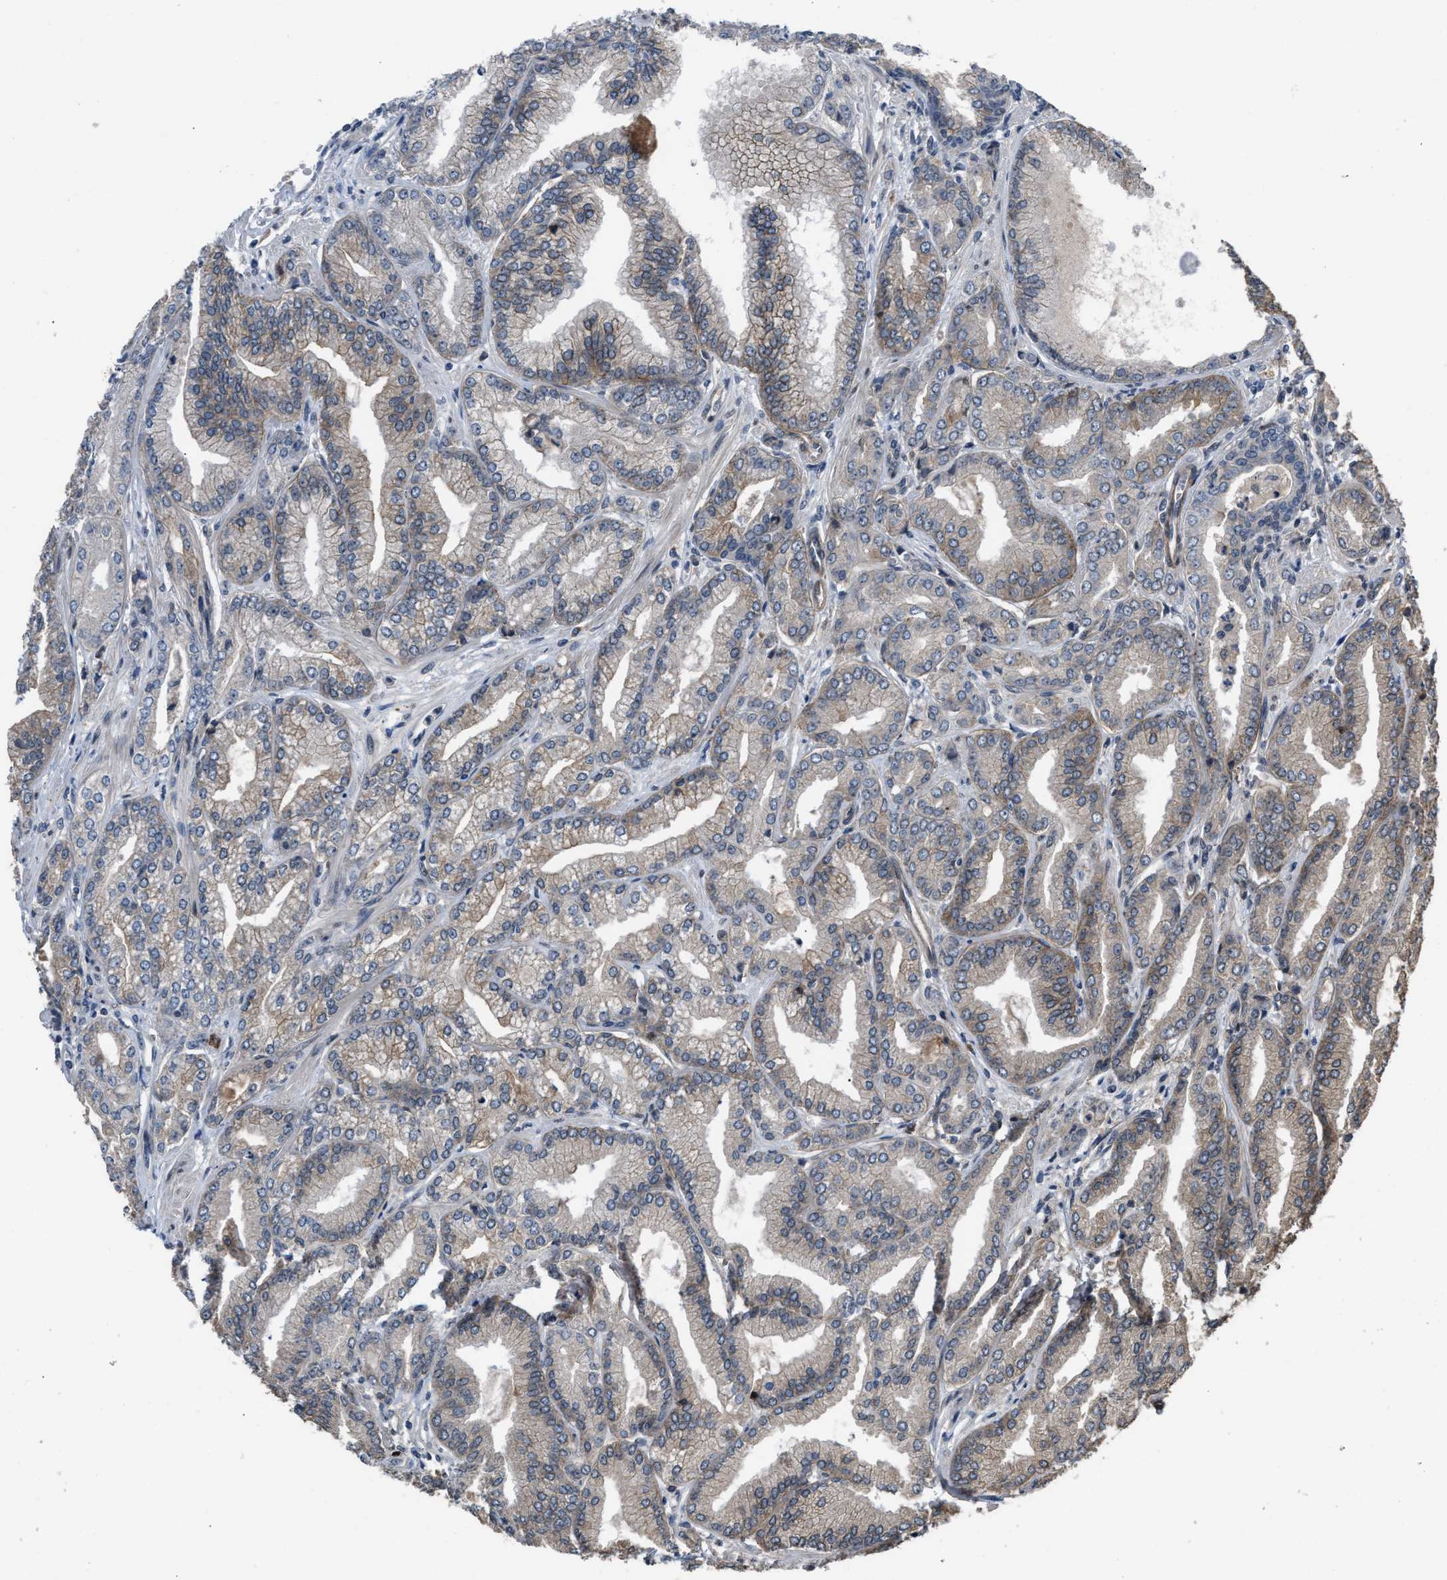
{"staining": {"intensity": "weak", "quantity": "25%-75%", "location": "cytoplasmic/membranous"}, "tissue": "prostate cancer", "cell_type": "Tumor cells", "image_type": "cancer", "snomed": [{"axis": "morphology", "description": "Adenocarcinoma, Low grade"}, {"axis": "topography", "description": "Prostate"}], "caption": "Adenocarcinoma (low-grade) (prostate) was stained to show a protein in brown. There is low levels of weak cytoplasmic/membranous expression in approximately 25%-75% of tumor cells.", "gene": "UTRN", "patient": {"sex": "male", "age": 52}}